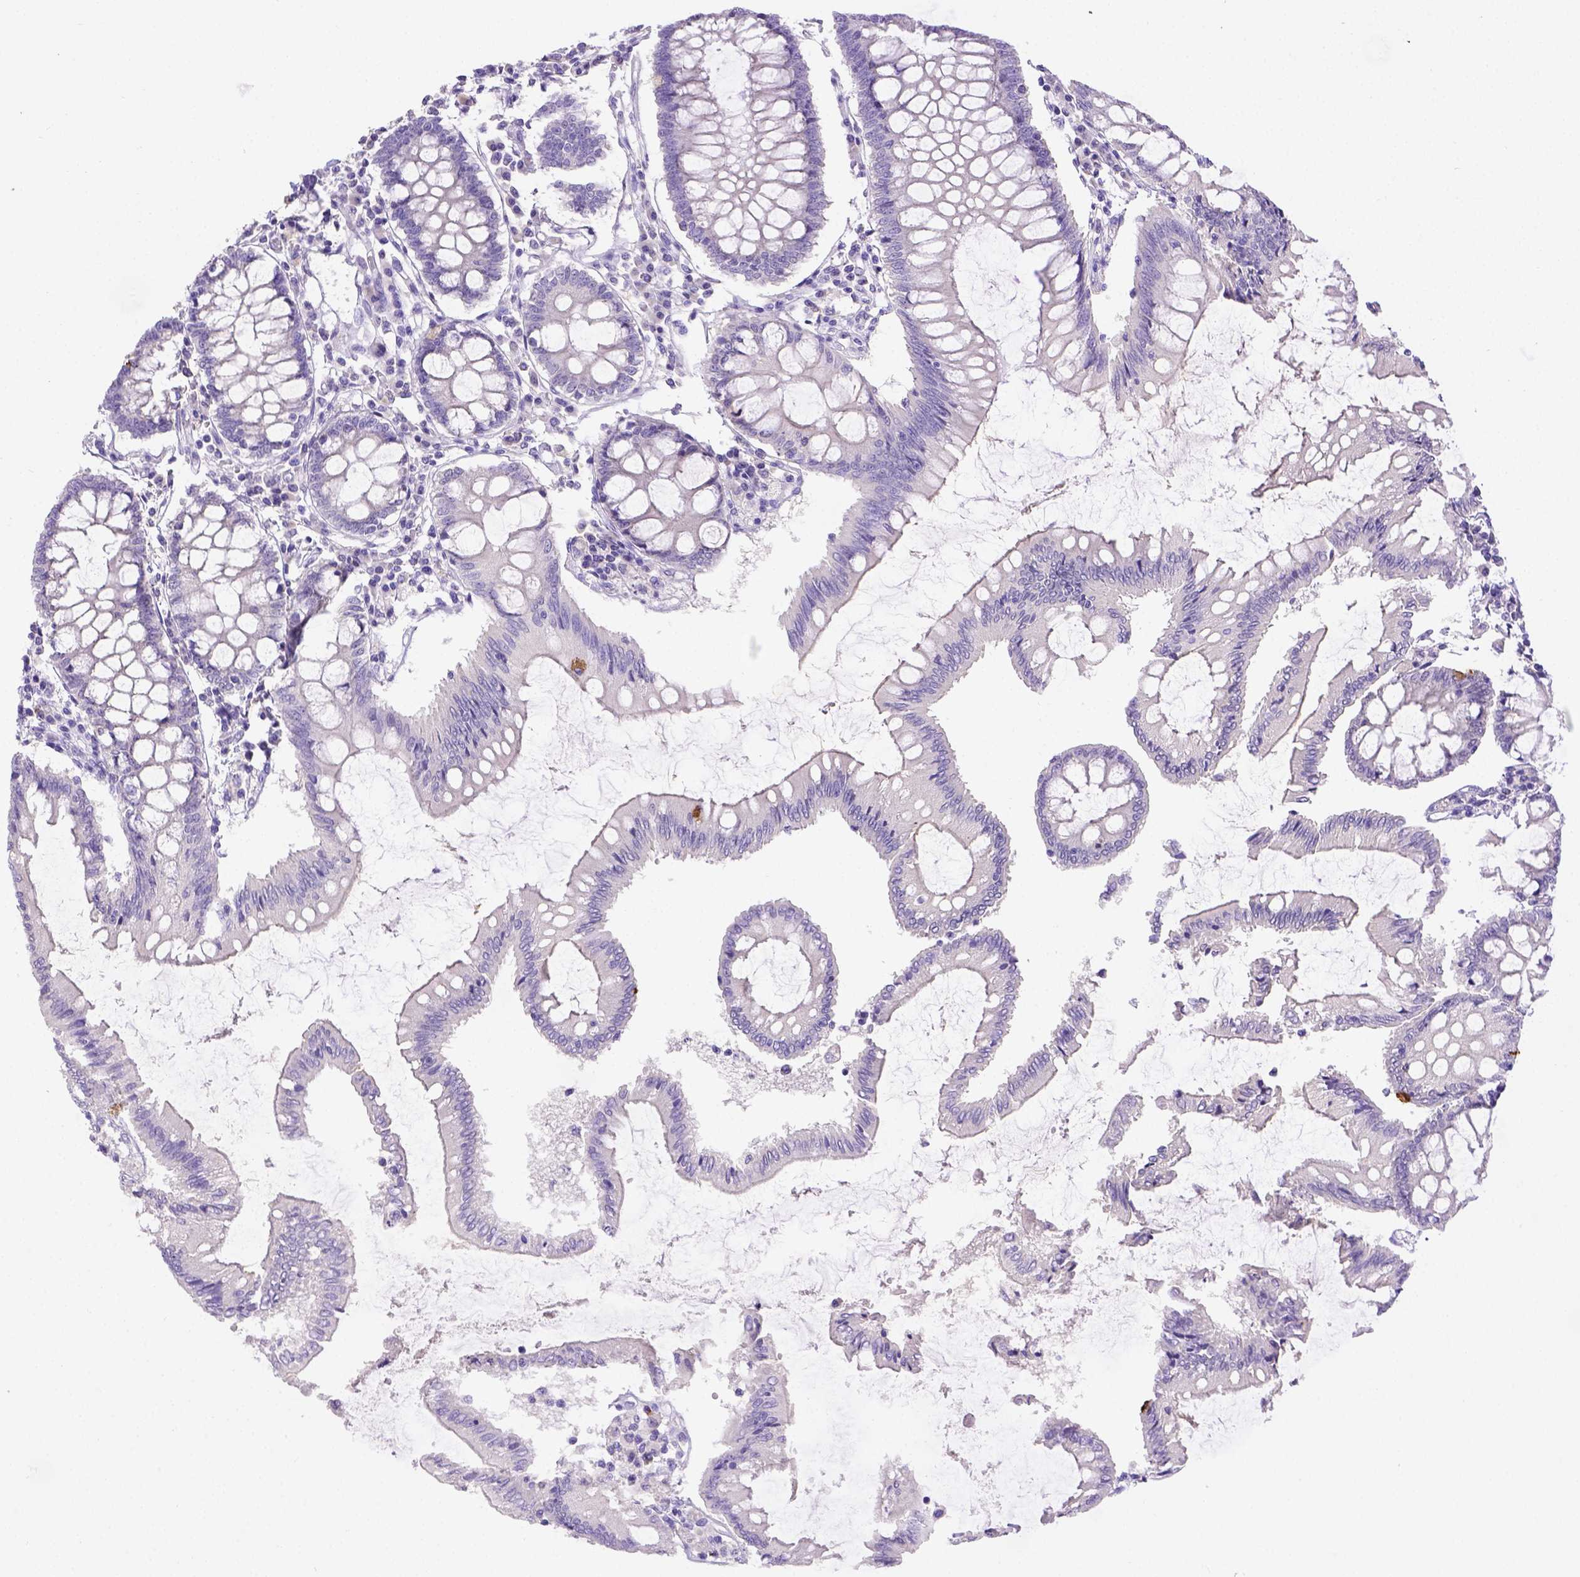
{"staining": {"intensity": "negative", "quantity": "none", "location": "none"}, "tissue": "colon", "cell_type": "Endothelial cells", "image_type": "normal", "snomed": [{"axis": "morphology", "description": "Normal tissue, NOS"}, {"axis": "morphology", "description": "Adenocarcinoma, NOS"}, {"axis": "topography", "description": "Colon"}], "caption": "Immunohistochemistry (IHC) micrograph of benign colon stained for a protein (brown), which reveals no positivity in endothelial cells.", "gene": "B3GAT1", "patient": {"sex": "male", "age": 83}}